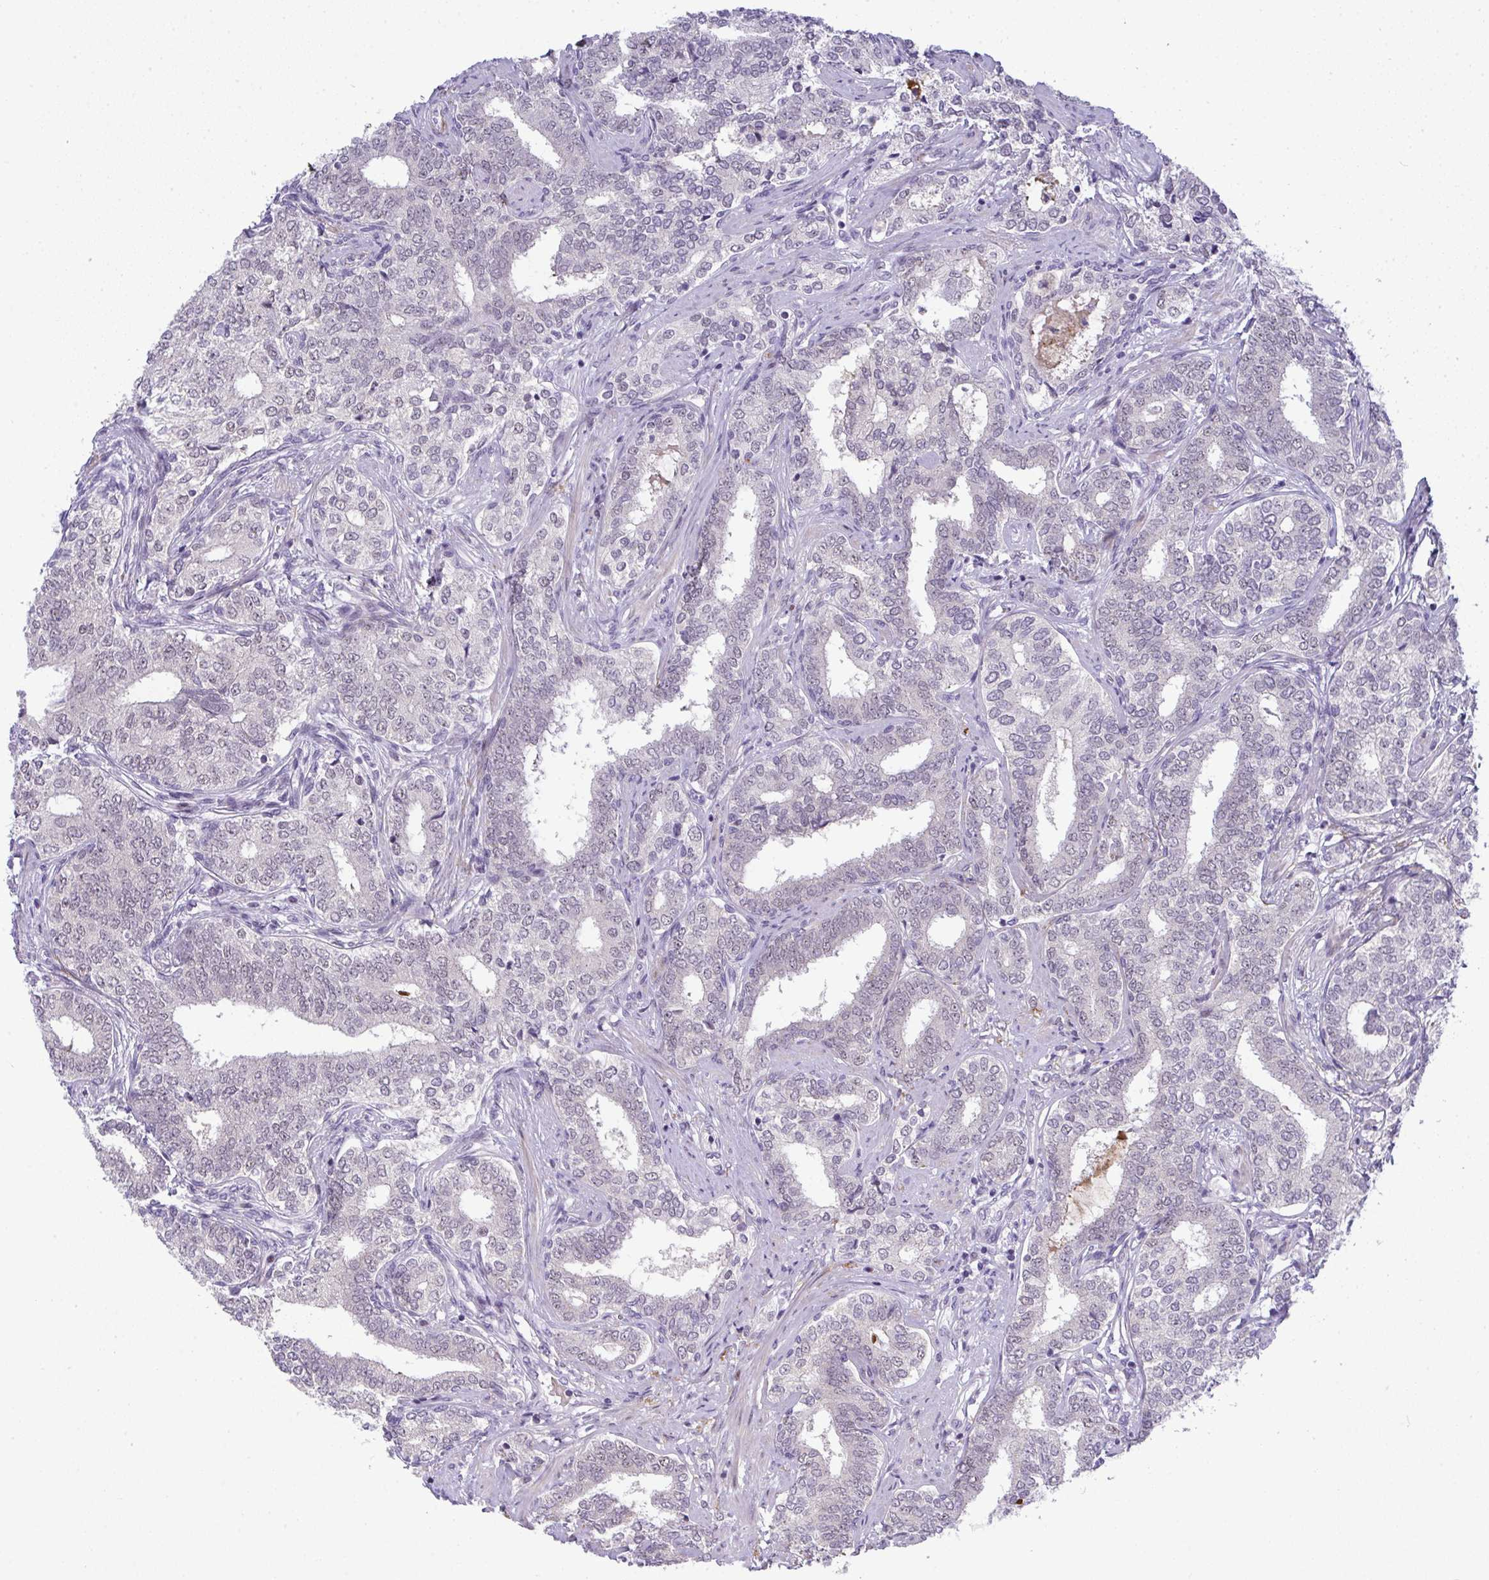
{"staining": {"intensity": "negative", "quantity": "none", "location": "none"}, "tissue": "prostate cancer", "cell_type": "Tumor cells", "image_type": "cancer", "snomed": [{"axis": "morphology", "description": "Adenocarcinoma, High grade"}, {"axis": "topography", "description": "Prostate"}], "caption": "Human high-grade adenocarcinoma (prostate) stained for a protein using immunohistochemistry displays no expression in tumor cells.", "gene": "TNMD", "patient": {"sex": "male", "age": 72}}